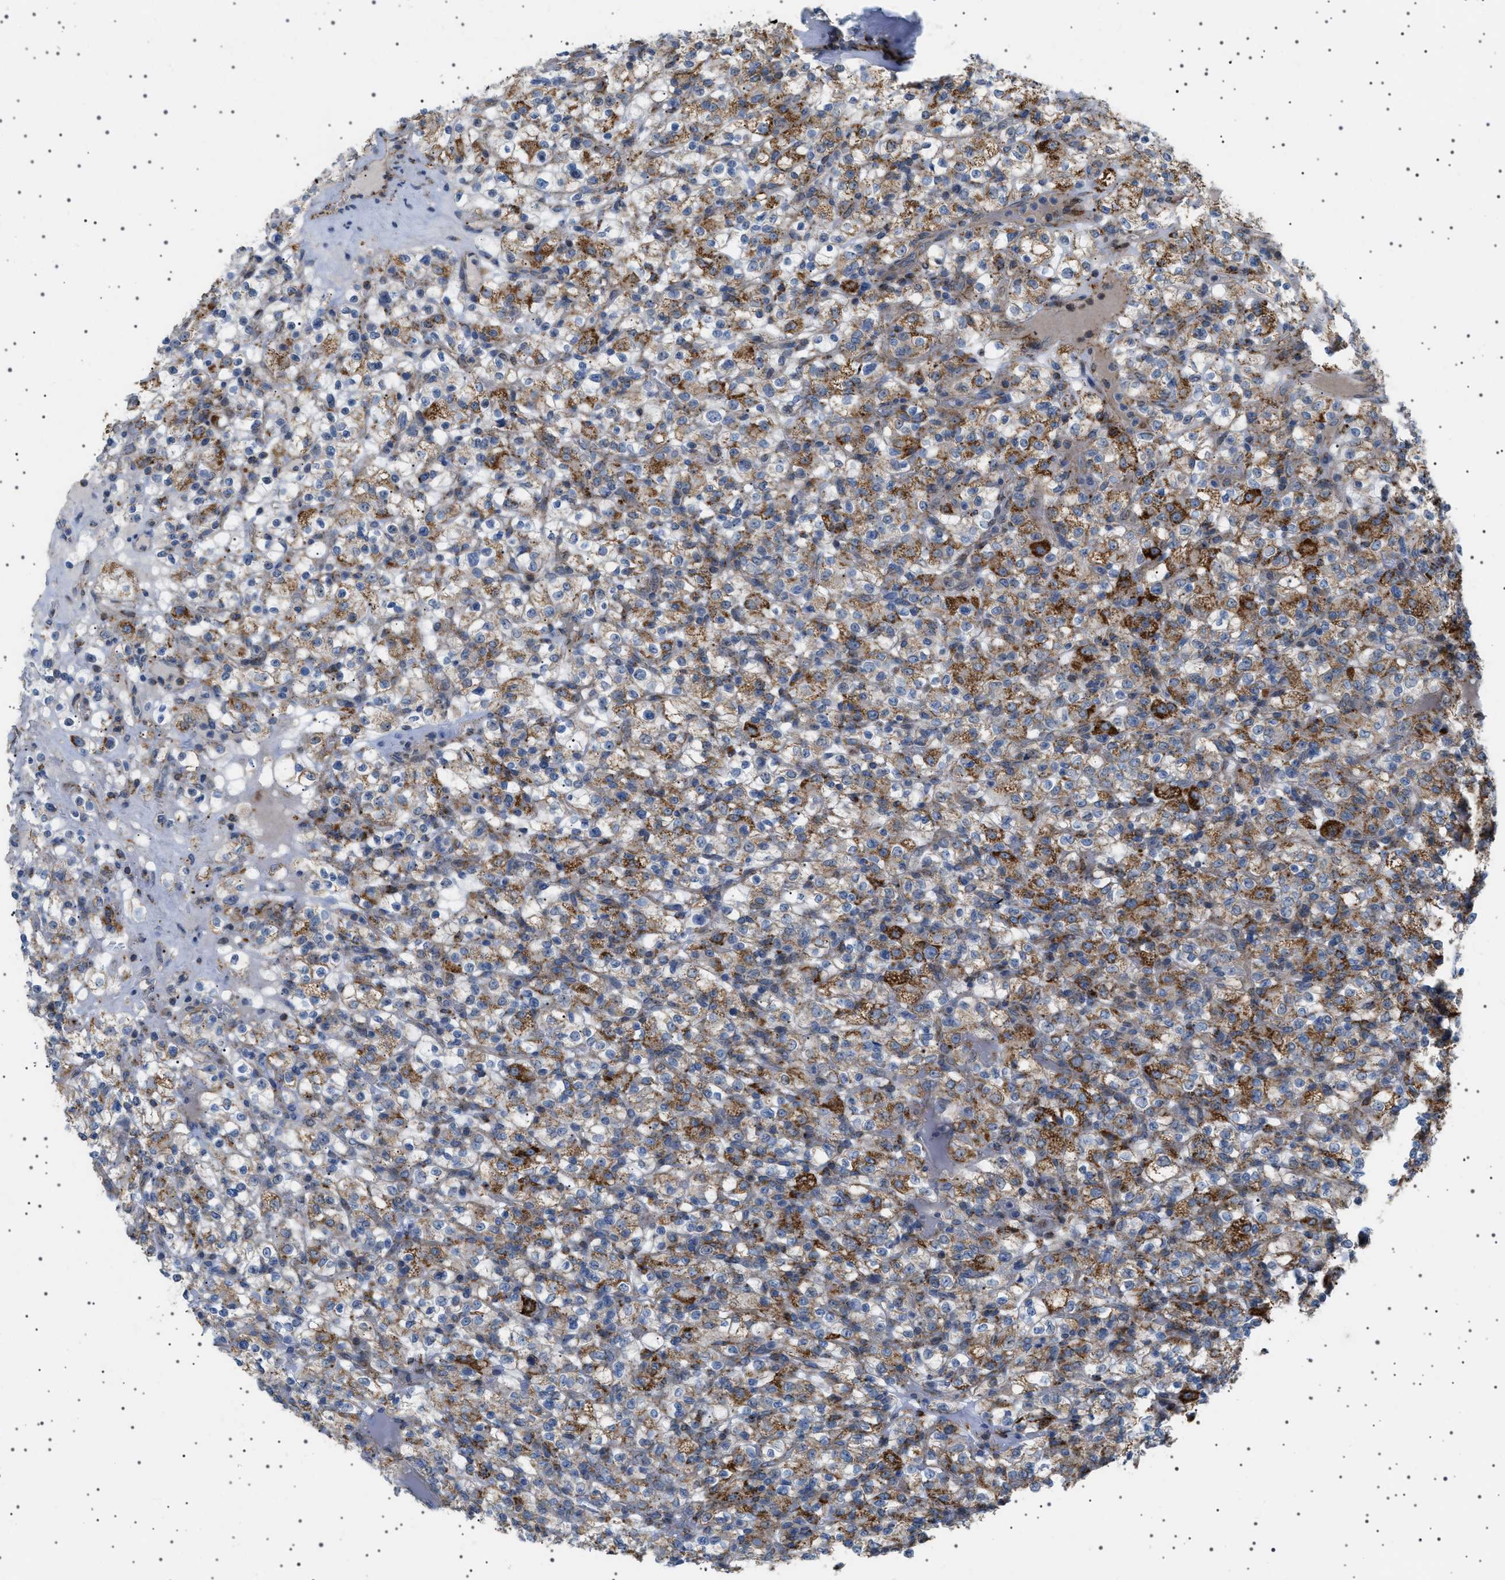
{"staining": {"intensity": "strong", "quantity": "25%-75%", "location": "cytoplasmic/membranous"}, "tissue": "renal cancer", "cell_type": "Tumor cells", "image_type": "cancer", "snomed": [{"axis": "morphology", "description": "Normal tissue, NOS"}, {"axis": "morphology", "description": "Adenocarcinoma, NOS"}, {"axis": "topography", "description": "Kidney"}], "caption": "Protein staining displays strong cytoplasmic/membranous positivity in approximately 25%-75% of tumor cells in renal cancer (adenocarcinoma). (DAB IHC with brightfield microscopy, high magnification).", "gene": "UBXN8", "patient": {"sex": "female", "age": 72}}